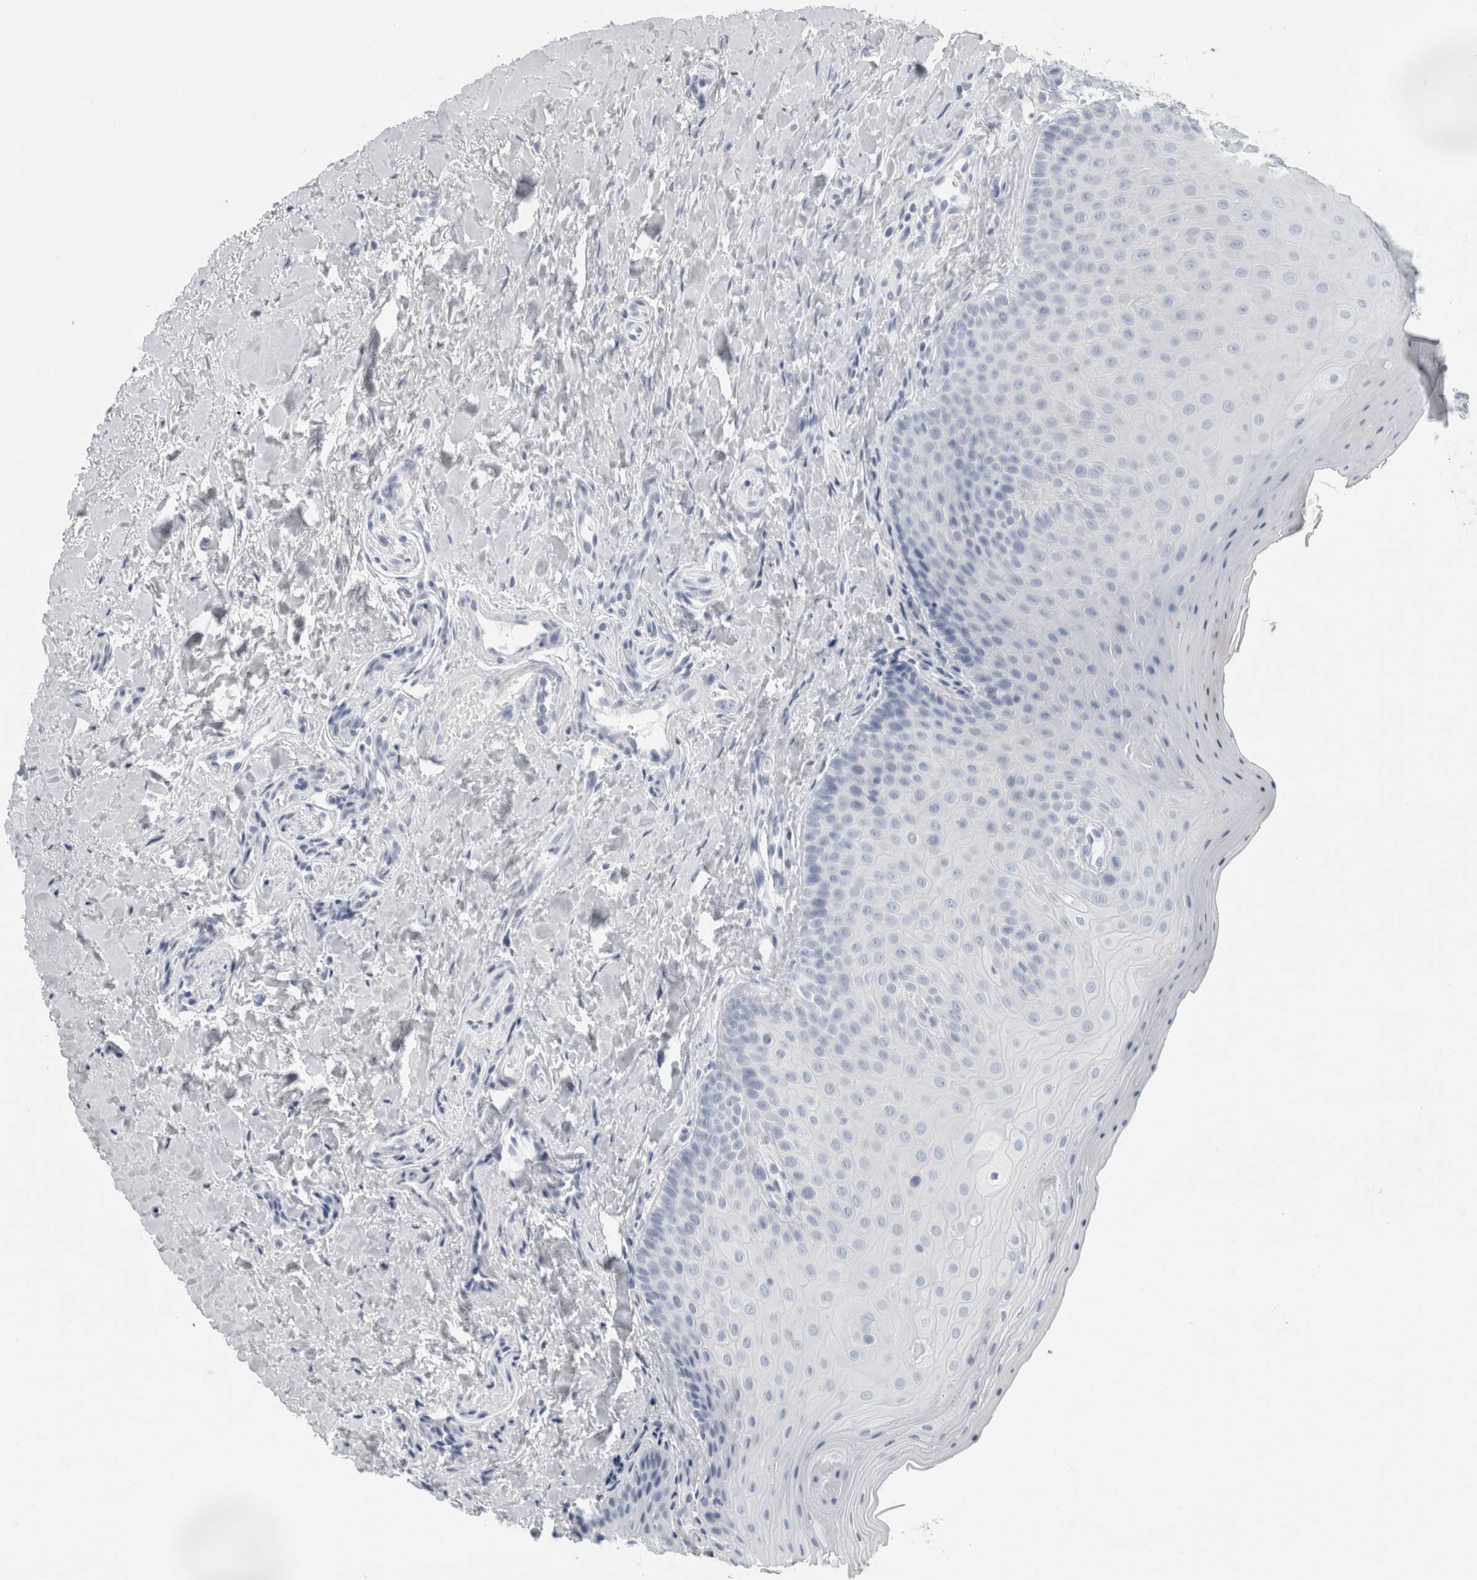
{"staining": {"intensity": "negative", "quantity": "none", "location": "none"}, "tissue": "oral mucosa", "cell_type": "Squamous epithelial cells", "image_type": "normal", "snomed": [{"axis": "morphology", "description": "Normal tissue, NOS"}, {"axis": "topography", "description": "Oral tissue"}], "caption": "An immunohistochemistry photomicrograph of normal oral mucosa is shown. There is no staining in squamous epithelial cells of oral mucosa.", "gene": "SLC28A3", "patient": {"sex": "female", "age": 31}}